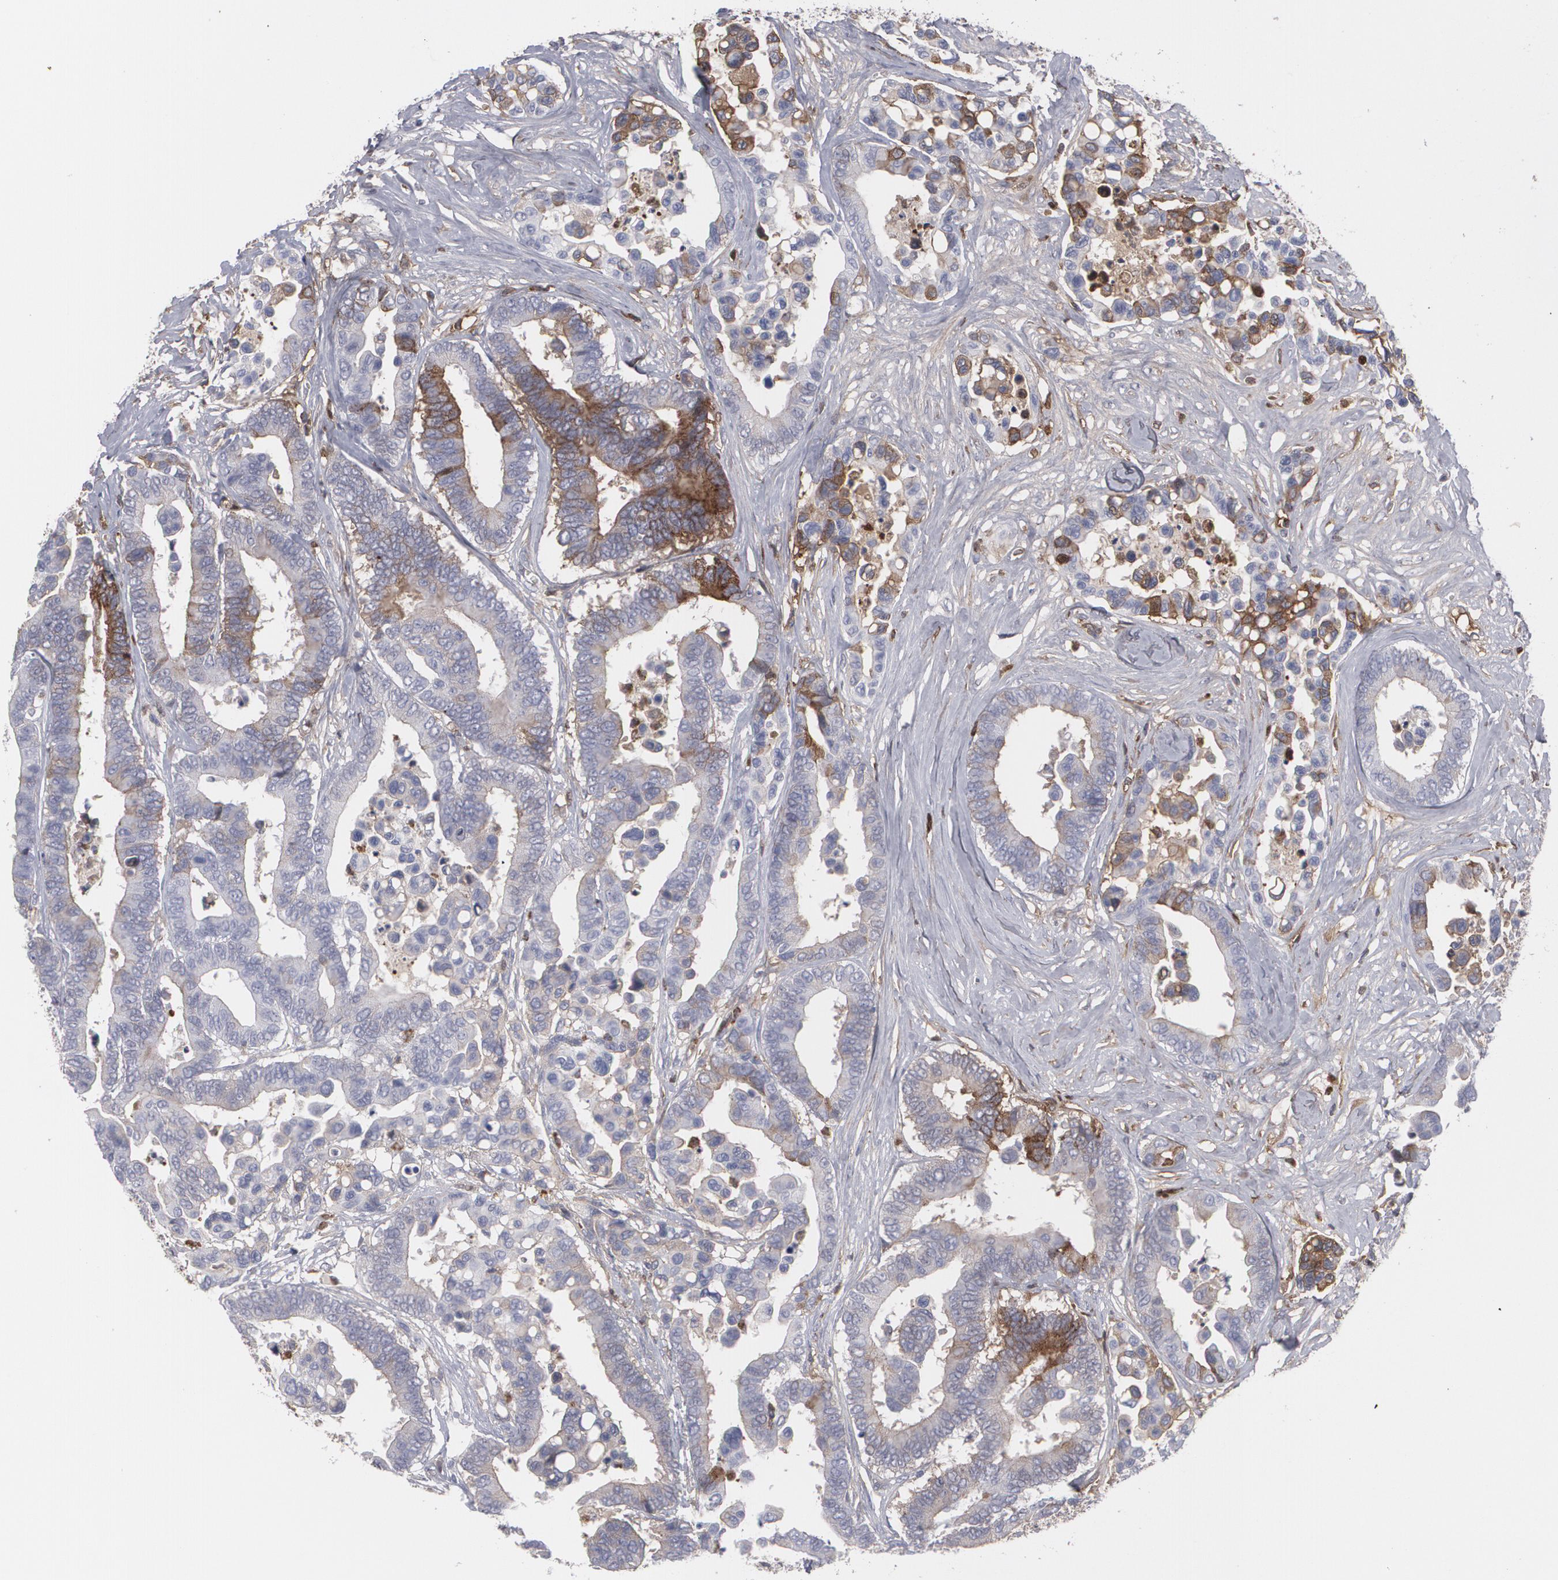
{"staining": {"intensity": "weak", "quantity": "<25%", "location": "cytoplasmic/membranous"}, "tissue": "colorectal cancer", "cell_type": "Tumor cells", "image_type": "cancer", "snomed": [{"axis": "morphology", "description": "Adenocarcinoma, NOS"}, {"axis": "topography", "description": "Colon"}], "caption": "IHC of human colorectal cancer reveals no positivity in tumor cells.", "gene": "LRG1", "patient": {"sex": "male", "age": 82}}